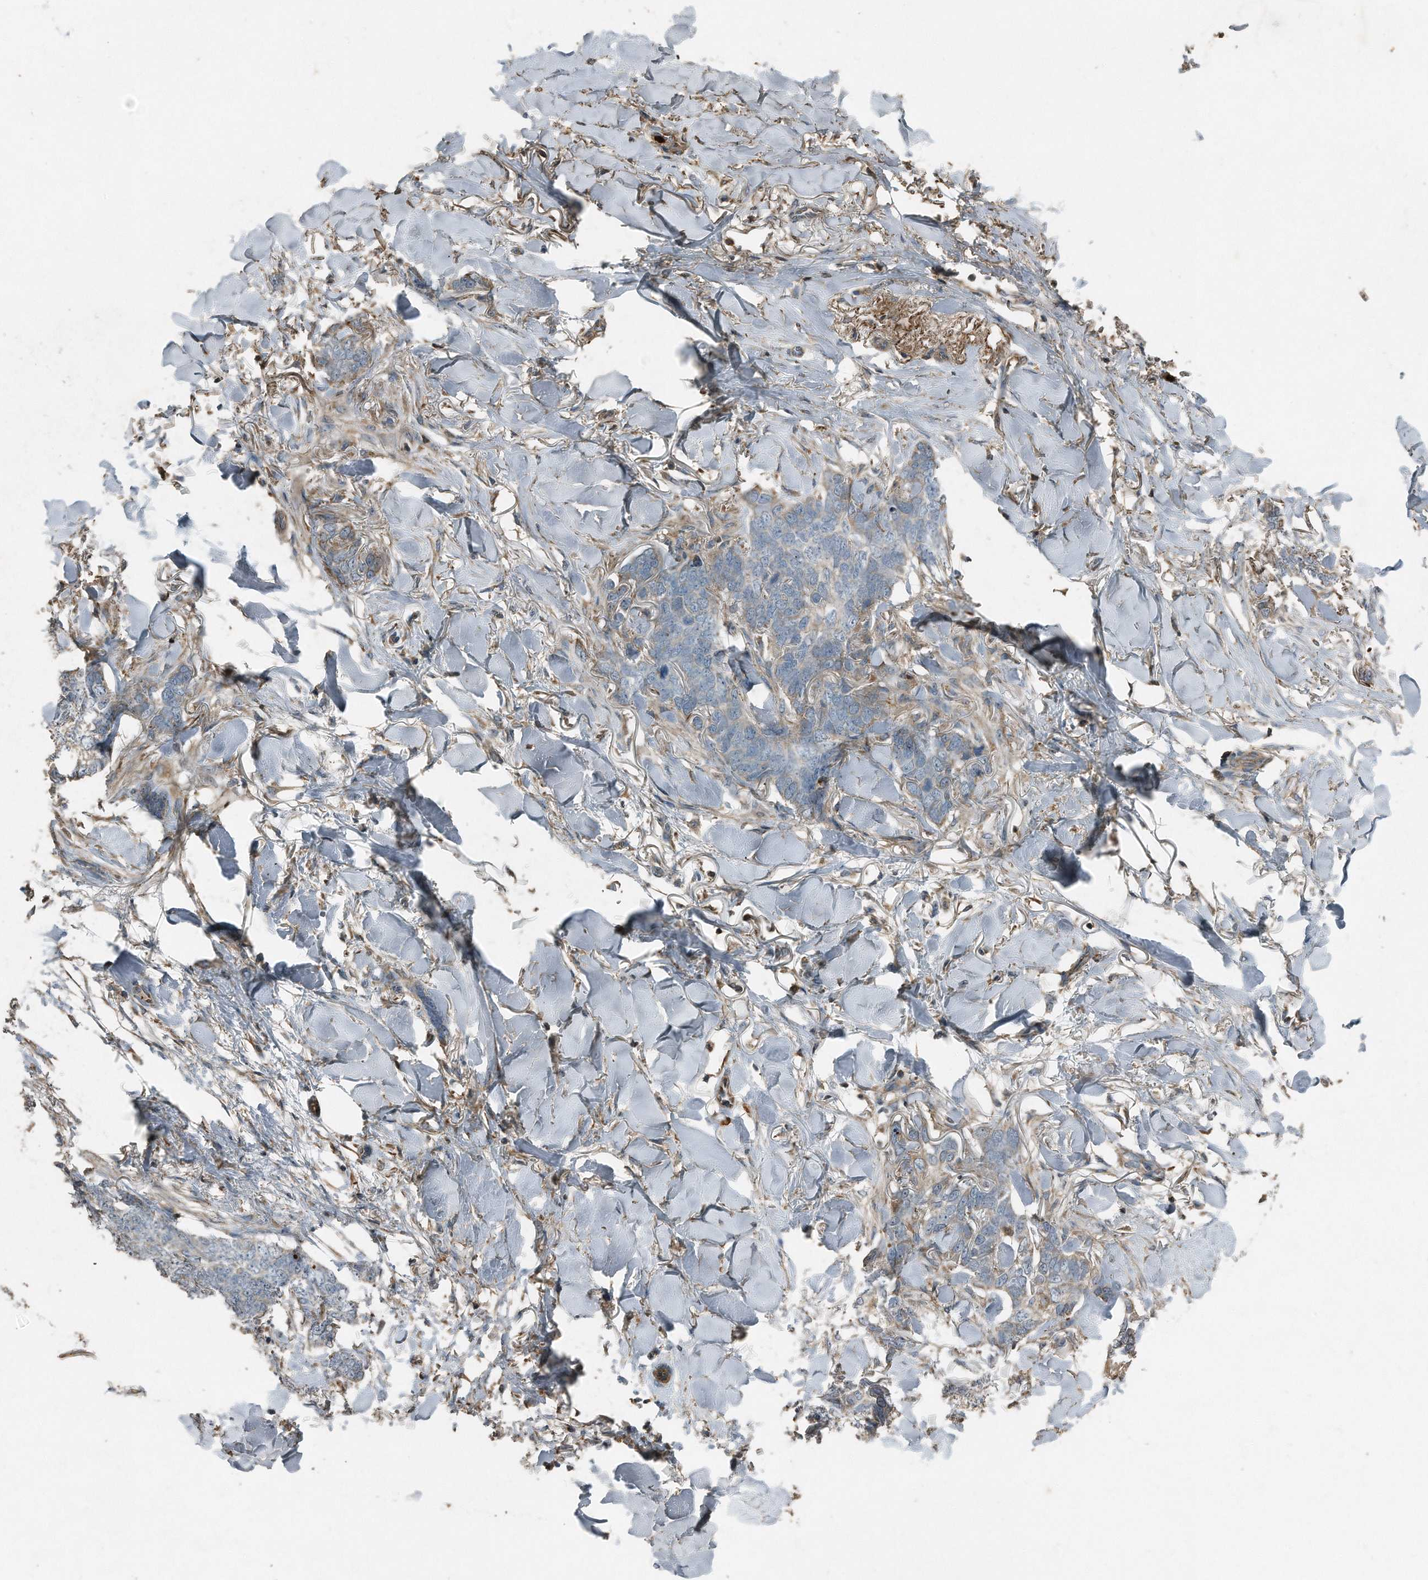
{"staining": {"intensity": "negative", "quantity": "none", "location": "none"}, "tissue": "skin cancer", "cell_type": "Tumor cells", "image_type": "cancer", "snomed": [{"axis": "morphology", "description": "Normal tissue, NOS"}, {"axis": "morphology", "description": "Basal cell carcinoma"}, {"axis": "topography", "description": "Skin"}], "caption": "Immunohistochemical staining of human basal cell carcinoma (skin) reveals no significant staining in tumor cells.", "gene": "C9", "patient": {"sex": "male", "age": 77}}